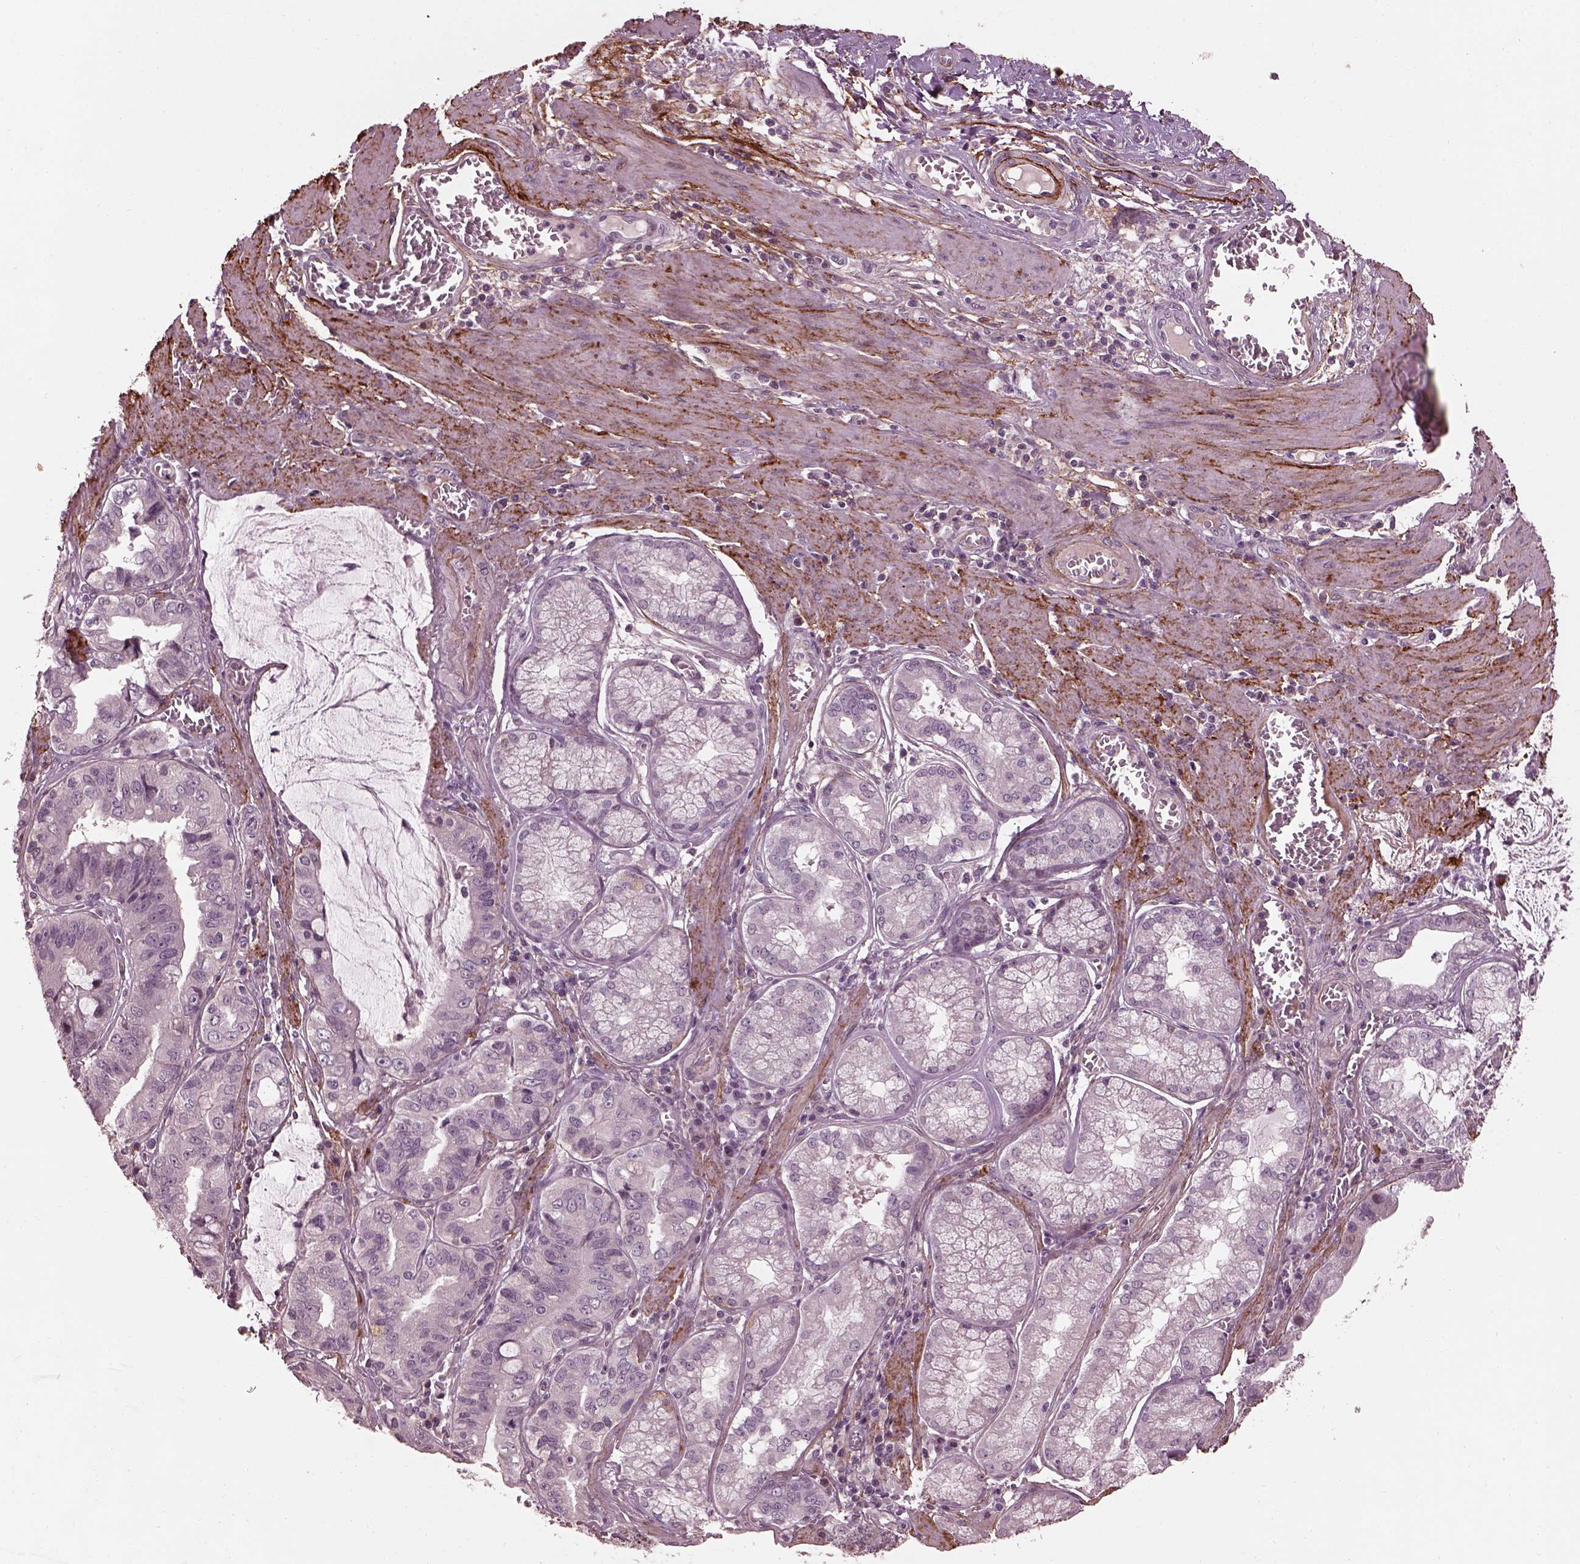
{"staining": {"intensity": "negative", "quantity": "none", "location": "none"}, "tissue": "stomach cancer", "cell_type": "Tumor cells", "image_type": "cancer", "snomed": [{"axis": "morphology", "description": "Adenocarcinoma, NOS"}, {"axis": "topography", "description": "Stomach, lower"}], "caption": "This is an IHC histopathology image of stomach cancer. There is no staining in tumor cells.", "gene": "EFEMP1", "patient": {"sex": "female", "age": 76}}